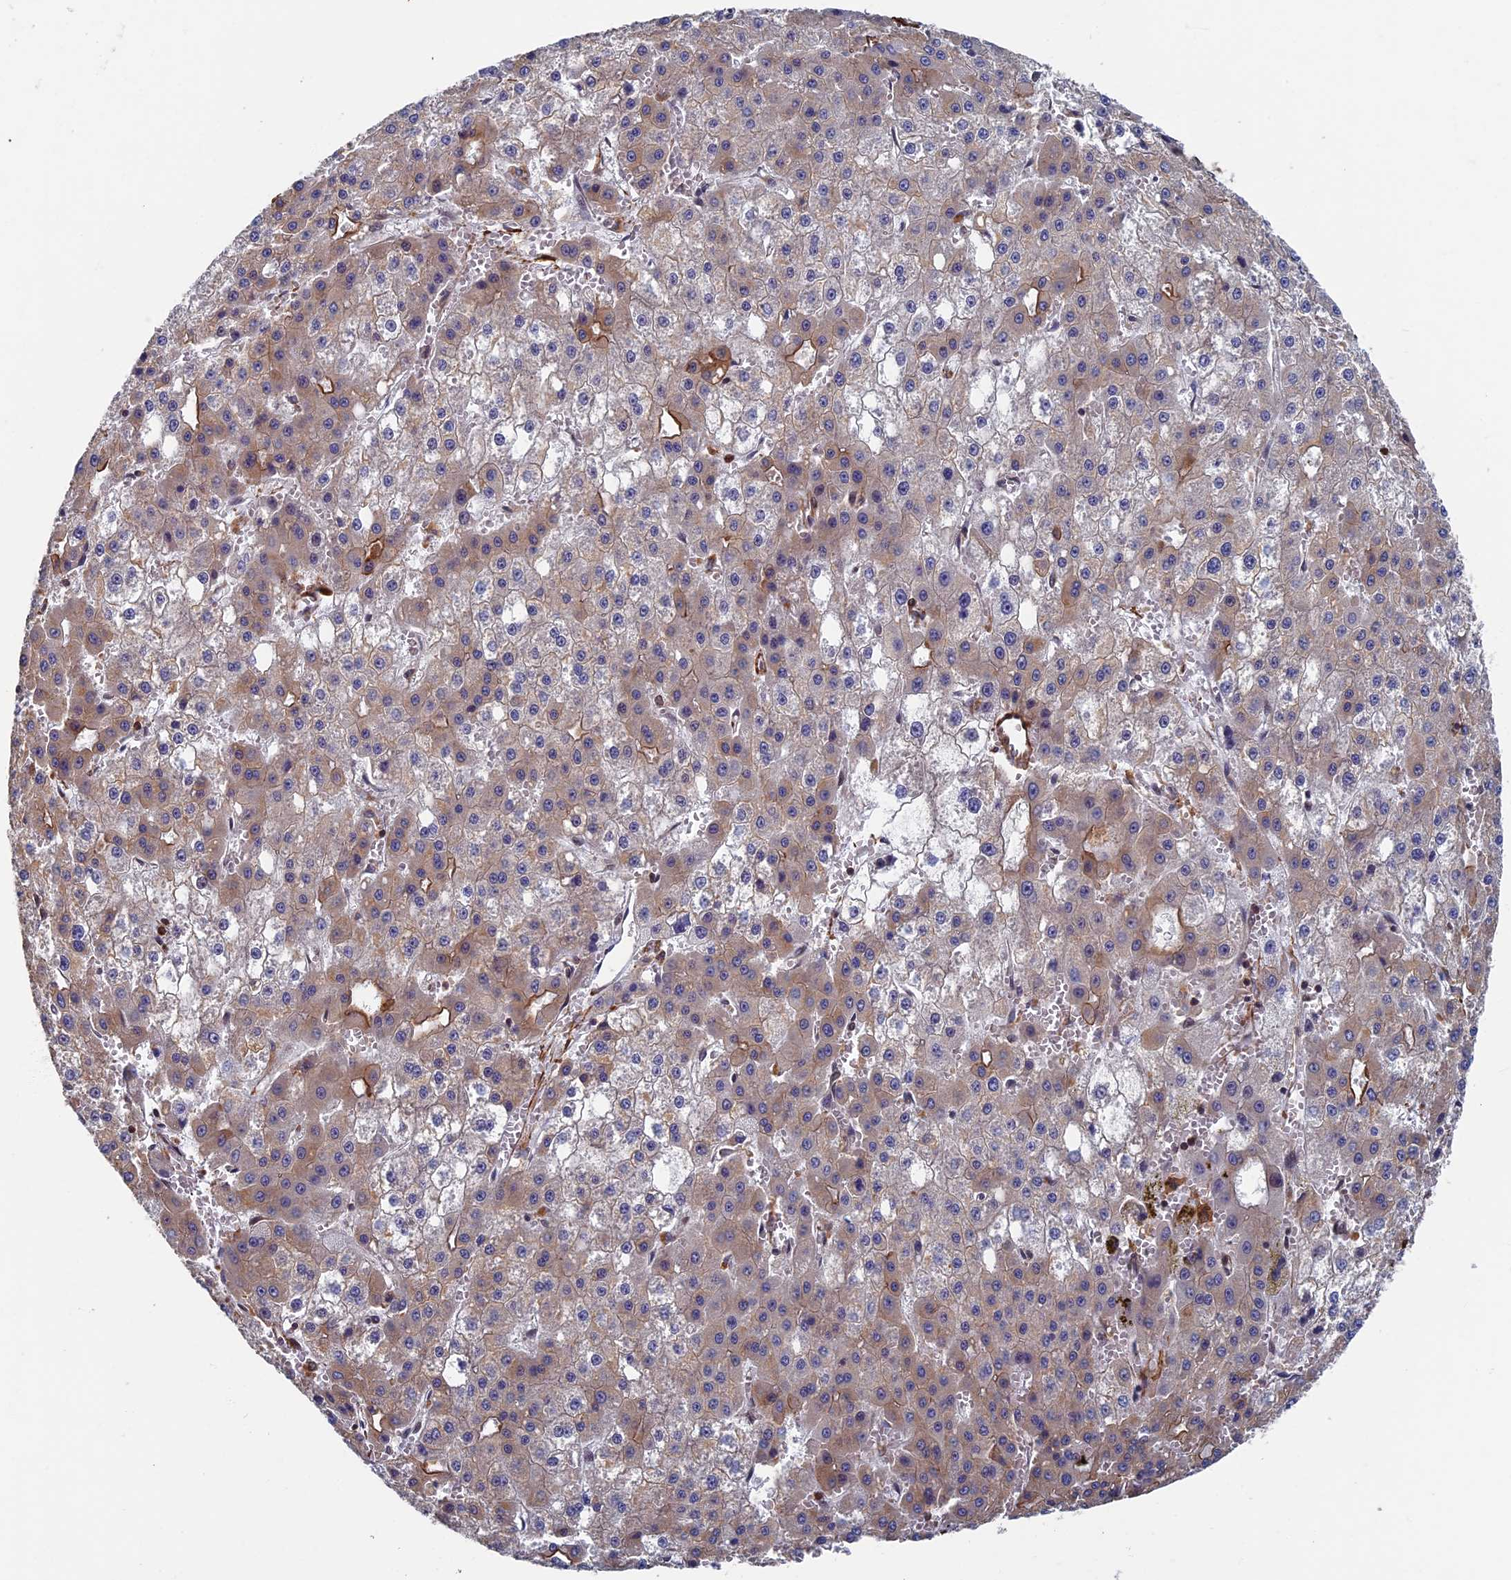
{"staining": {"intensity": "weak", "quantity": "<25%", "location": "cytoplasmic/membranous"}, "tissue": "liver cancer", "cell_type": "Tumor cells", "image_type": "cancer", "snomed": [{"axis": "morphology", "description": "Carcinoma, Hepatocellular, NOS"}, {"axis": "topography", "description": "Liver"}], "caption": "A high-resolution image shows IHC staining of liver cancer (hepatocellular carcinoma), which reveals no significant positivity in tumor cells.", "gene": "CTDP1", "patient": {"sex": "male", "age": 47}}